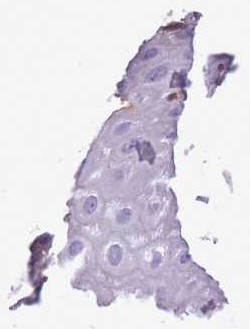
{"staining": {"intensity": "weak", "quantity": "25%-75%", "location": "cytoplasmic/membranous"}, "tissue": "esophagus", "cell_type": "Squamous epithelial cells", "image_type": "normal", "snomed": [{"axis": "morphology", "description": "Normal tissue, NOS"}, {"axis": "topography", "description": "Esophagus"}], "caption": "An IHC photomicrograph of unremarkable tissue is shown. Protein staining in brown labels weak cytoplasmic/membranous positivity in esophagus within squamous epithelial cells.", "gene": "GNAT1", "patient": {"sex": "female", "age": 61}}